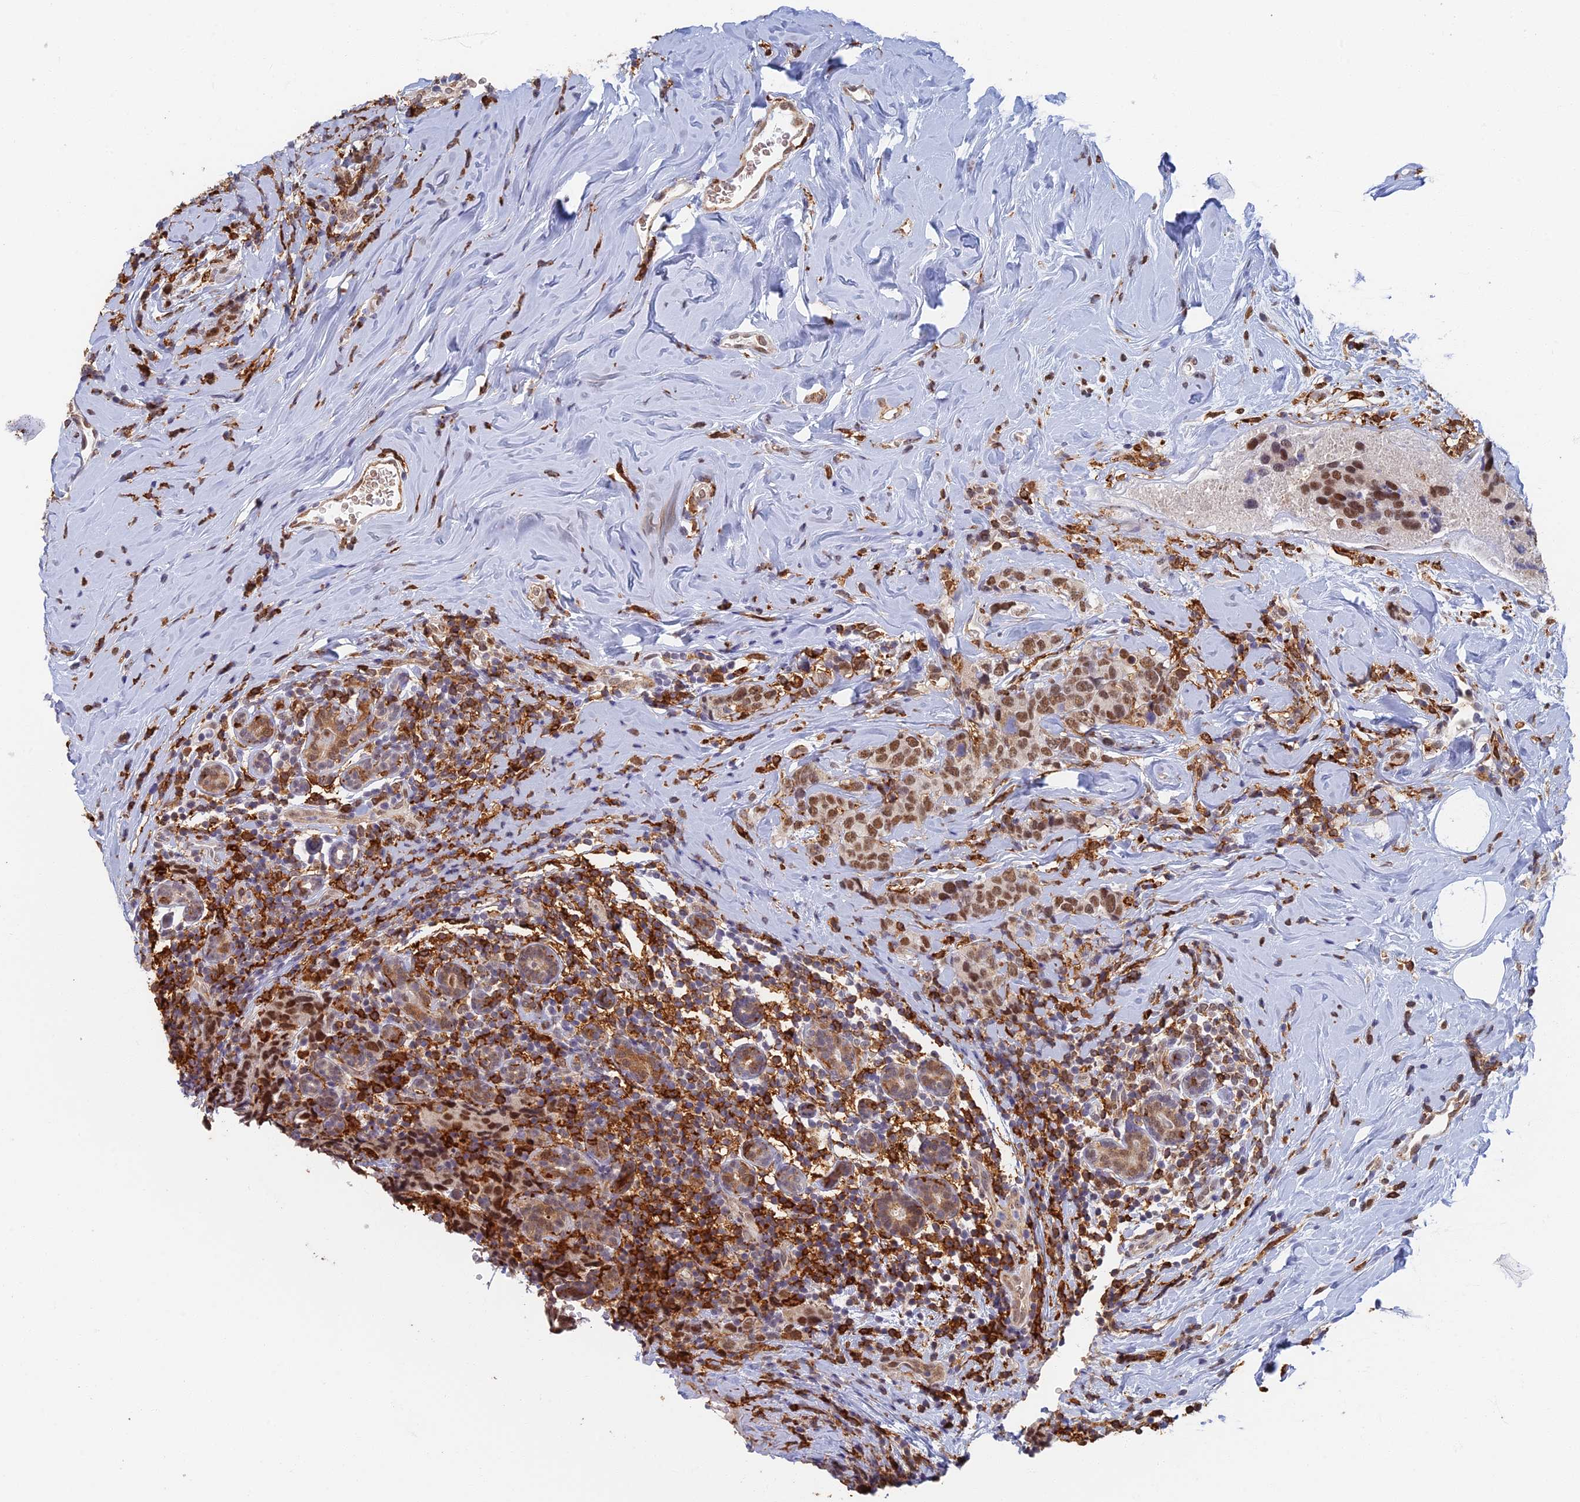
{"staining": {"intensity": "strong", "quantity": "25%-75%", "location": "nuclear"}, "tissue": "breast cancer", "cell_type": "Tumor cells", "image_type": "cancer", "snomed": [{"axis": "morphology", "description": "Lobular carcinoma"}, {"axis": "topography", "description": "Breast"}], "caption": "The immunohistochemical stain shows strong nuclear positivity in tumor cells of lobular carcinoma (breast) tissue.", "gene": "GPATCH1", "patient": {"sex": "female", "age": 59}}